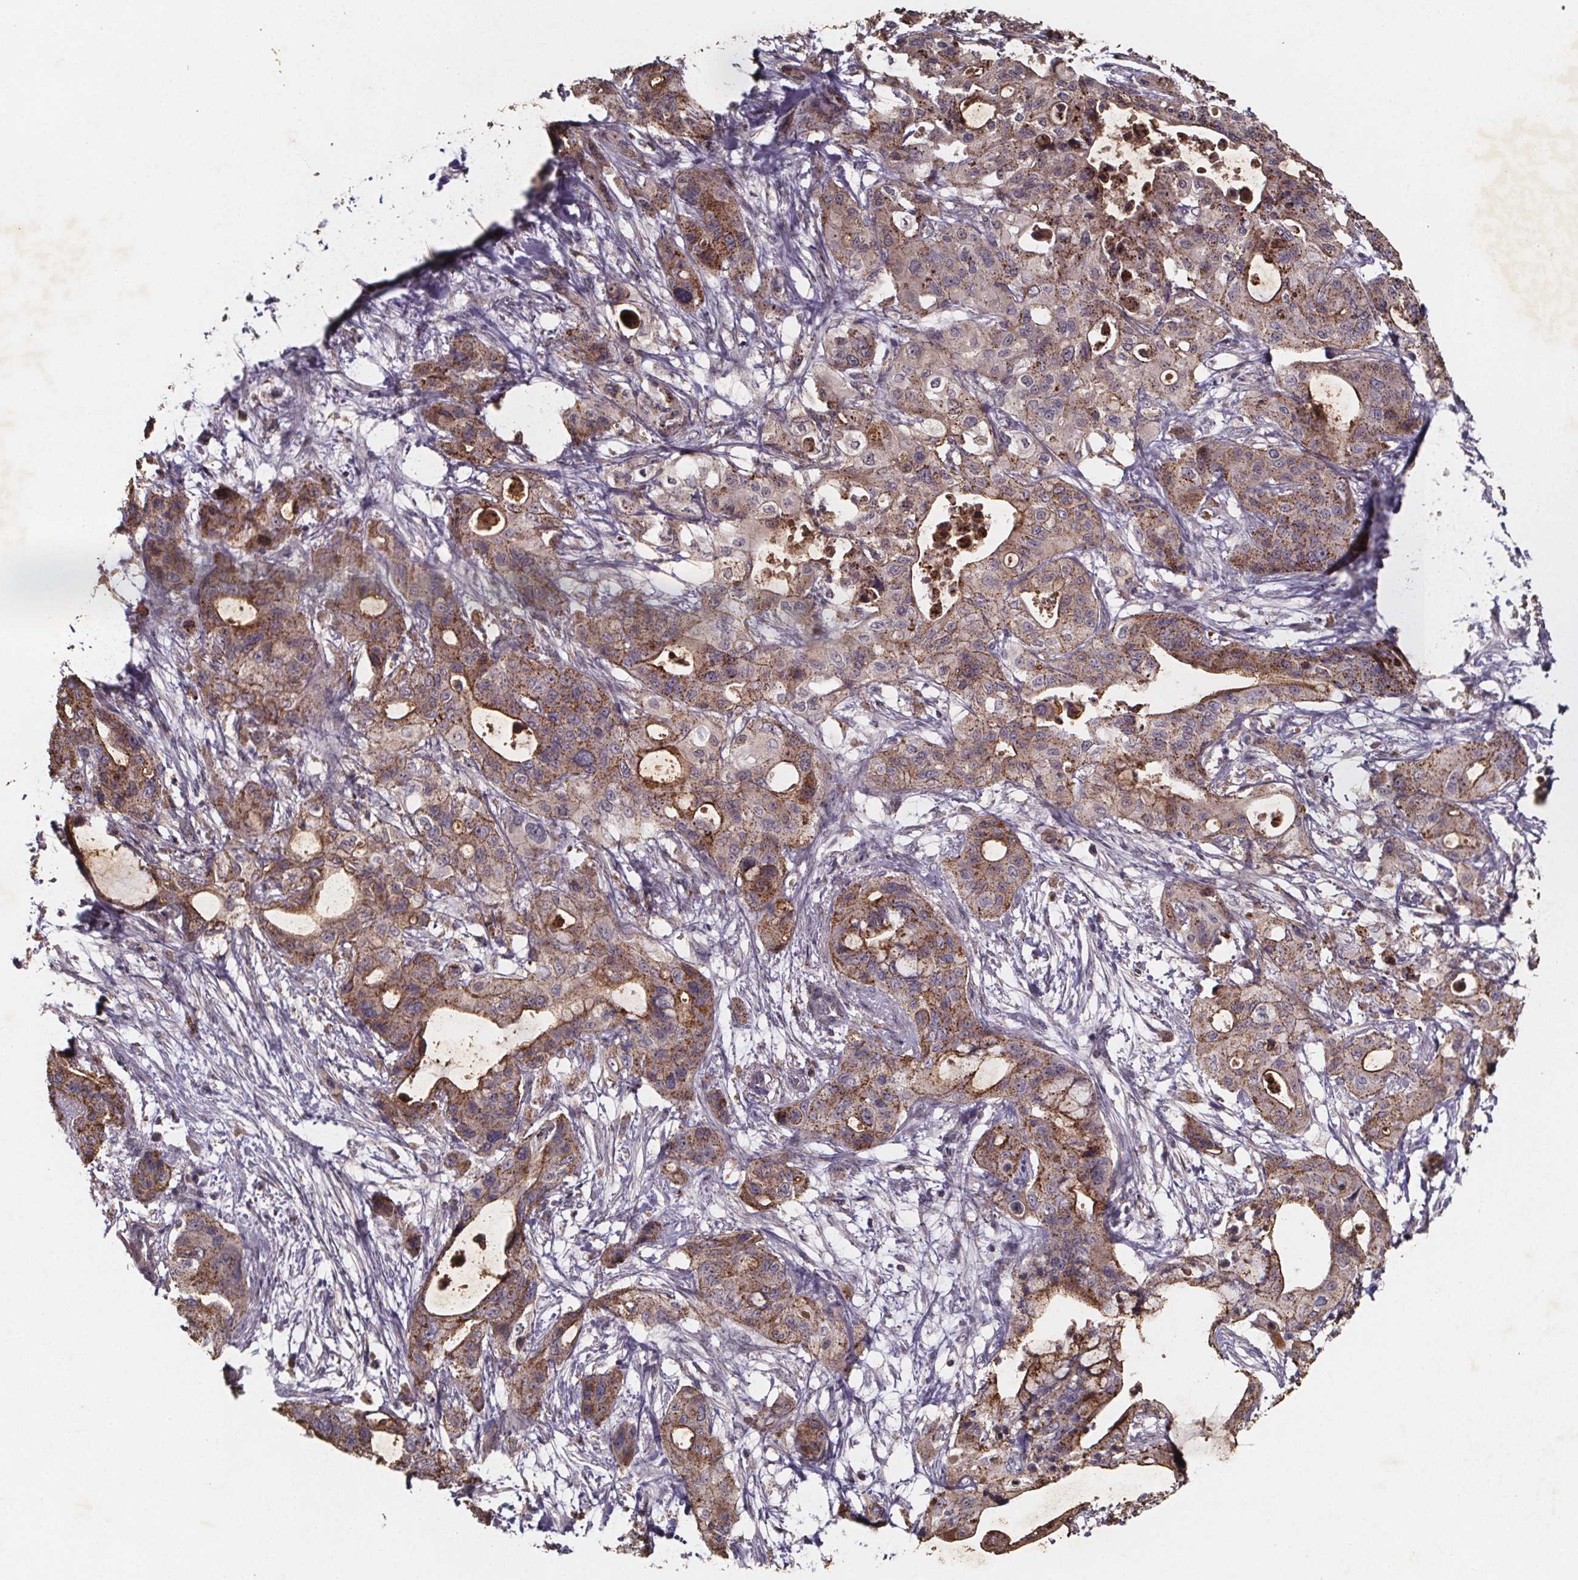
{"staining": {"intensity": "moderate", "quantity": "25%-75%", "location": "cytoplasmic/membranous"}, "tissue": "pancreatic cancer", "cell_type": "Tumor cells", "image_type": "cancer", "snomed": [{"axis": "morphology", "description": "Adenocarcinoma, NOS"}, {"axis": "topography", "description": "Pancreas"}], "caption": "Protein positivity by IHC shows moderate cytoplasmic/membranous expression in about 25%-75% of tumor cells in adenocarcinoma (pancreatic). (DAB IHC with brightfield microscopy, high magnification).", "gene": "ZNF879", "patient": {"sex": "male", "age": 71}}